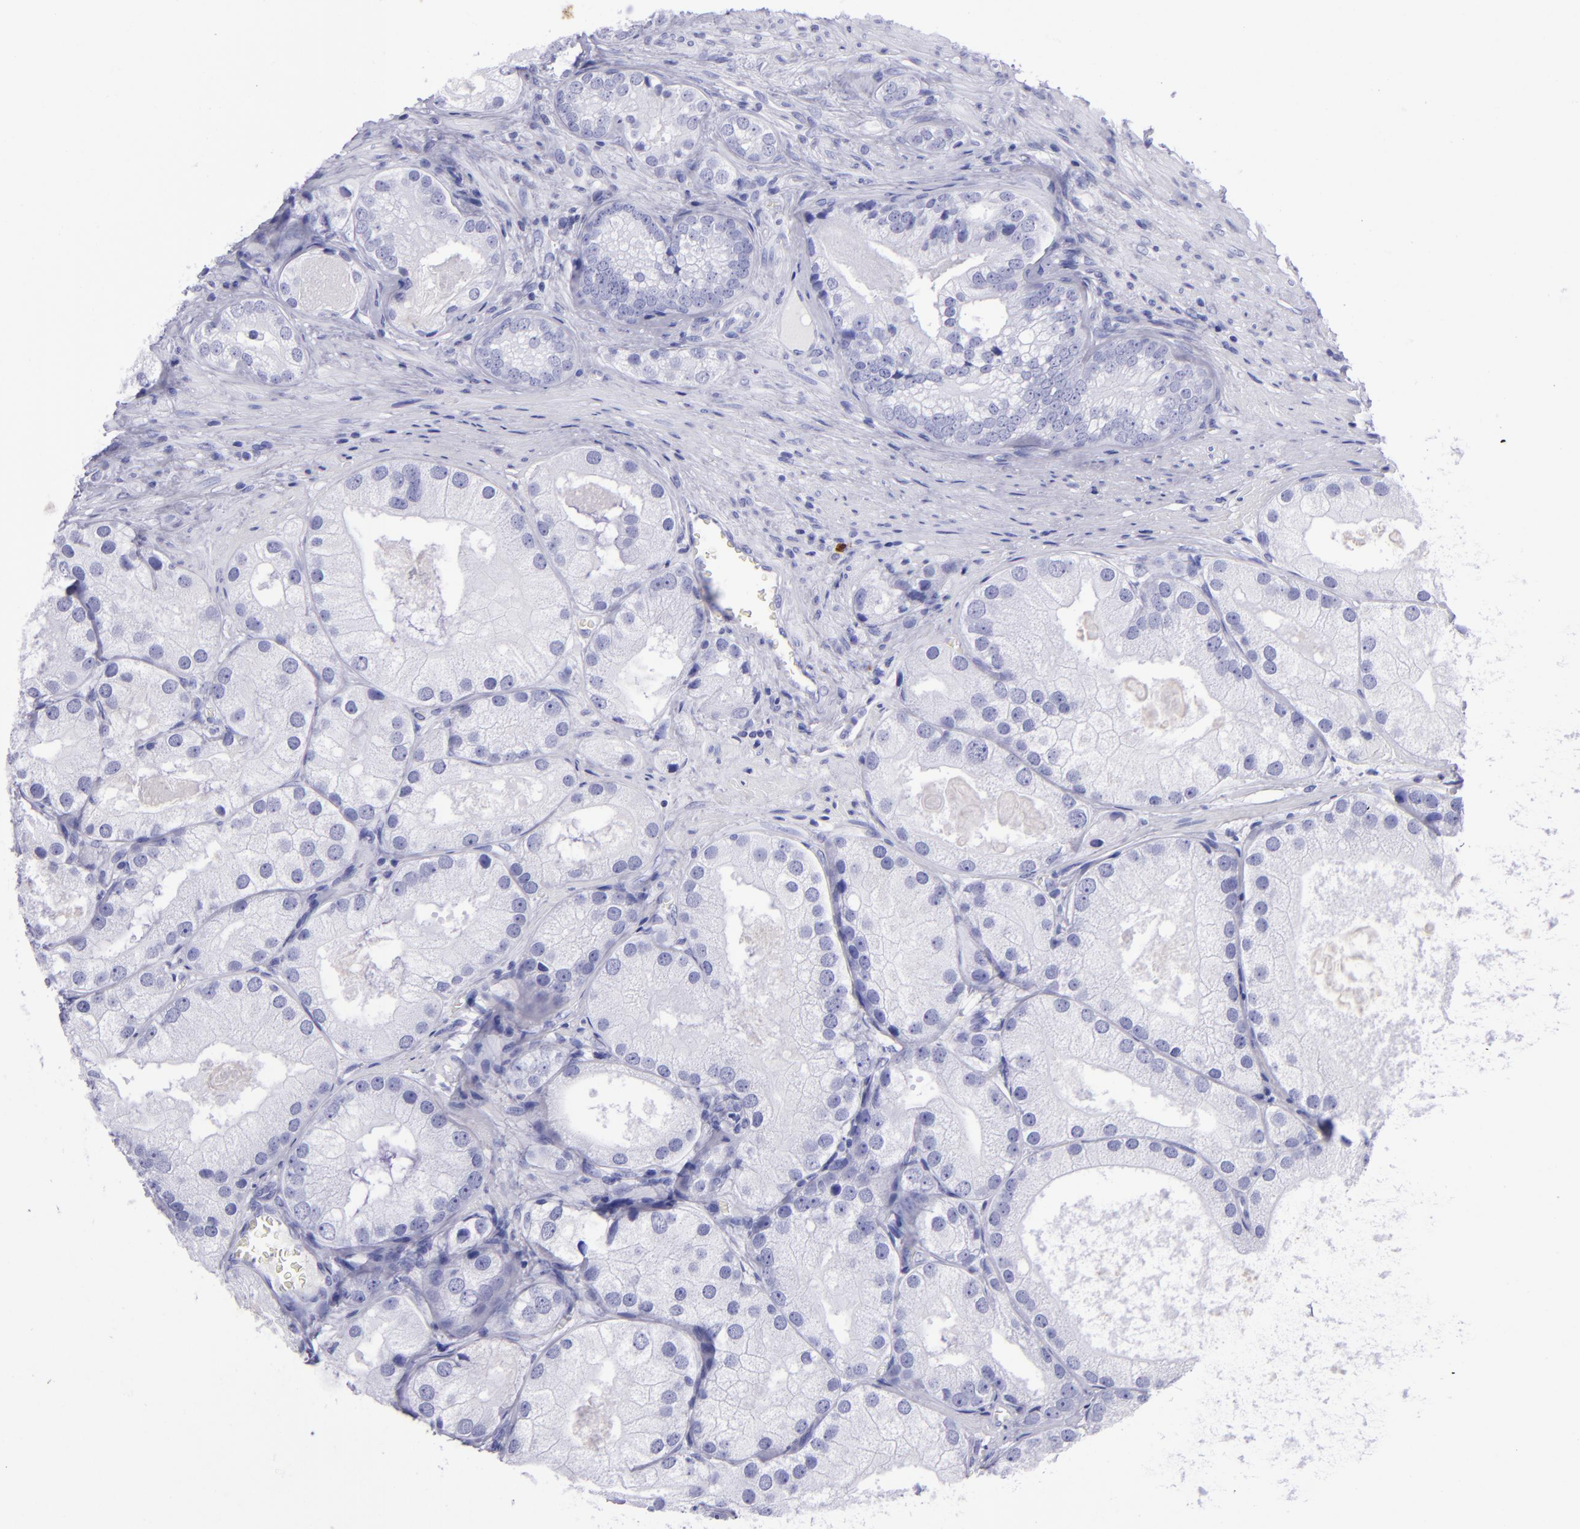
{"staining": {"intensity": "negative", "quantity": "none", "location": "none"}, "tissue": "prostate cancer", "cell_type": "Tumor cells", "image_type": "cancer", "snomed": [{"axis": "morphology", "description": "Adenocarcinoma, Low grade"}, {"axis": "topography", "description": "Prostate"}], "caption": "Immunohistochemistry (IHC) image of neoplastic tissue: human prostate low-grade adenocarcinoma stained with DAB (3,3'-diaminobenzidine) displays no significant protein expression in tumor cells.", "gene": "TYRP1", "patient": {"sex": "male", "age": 69}}